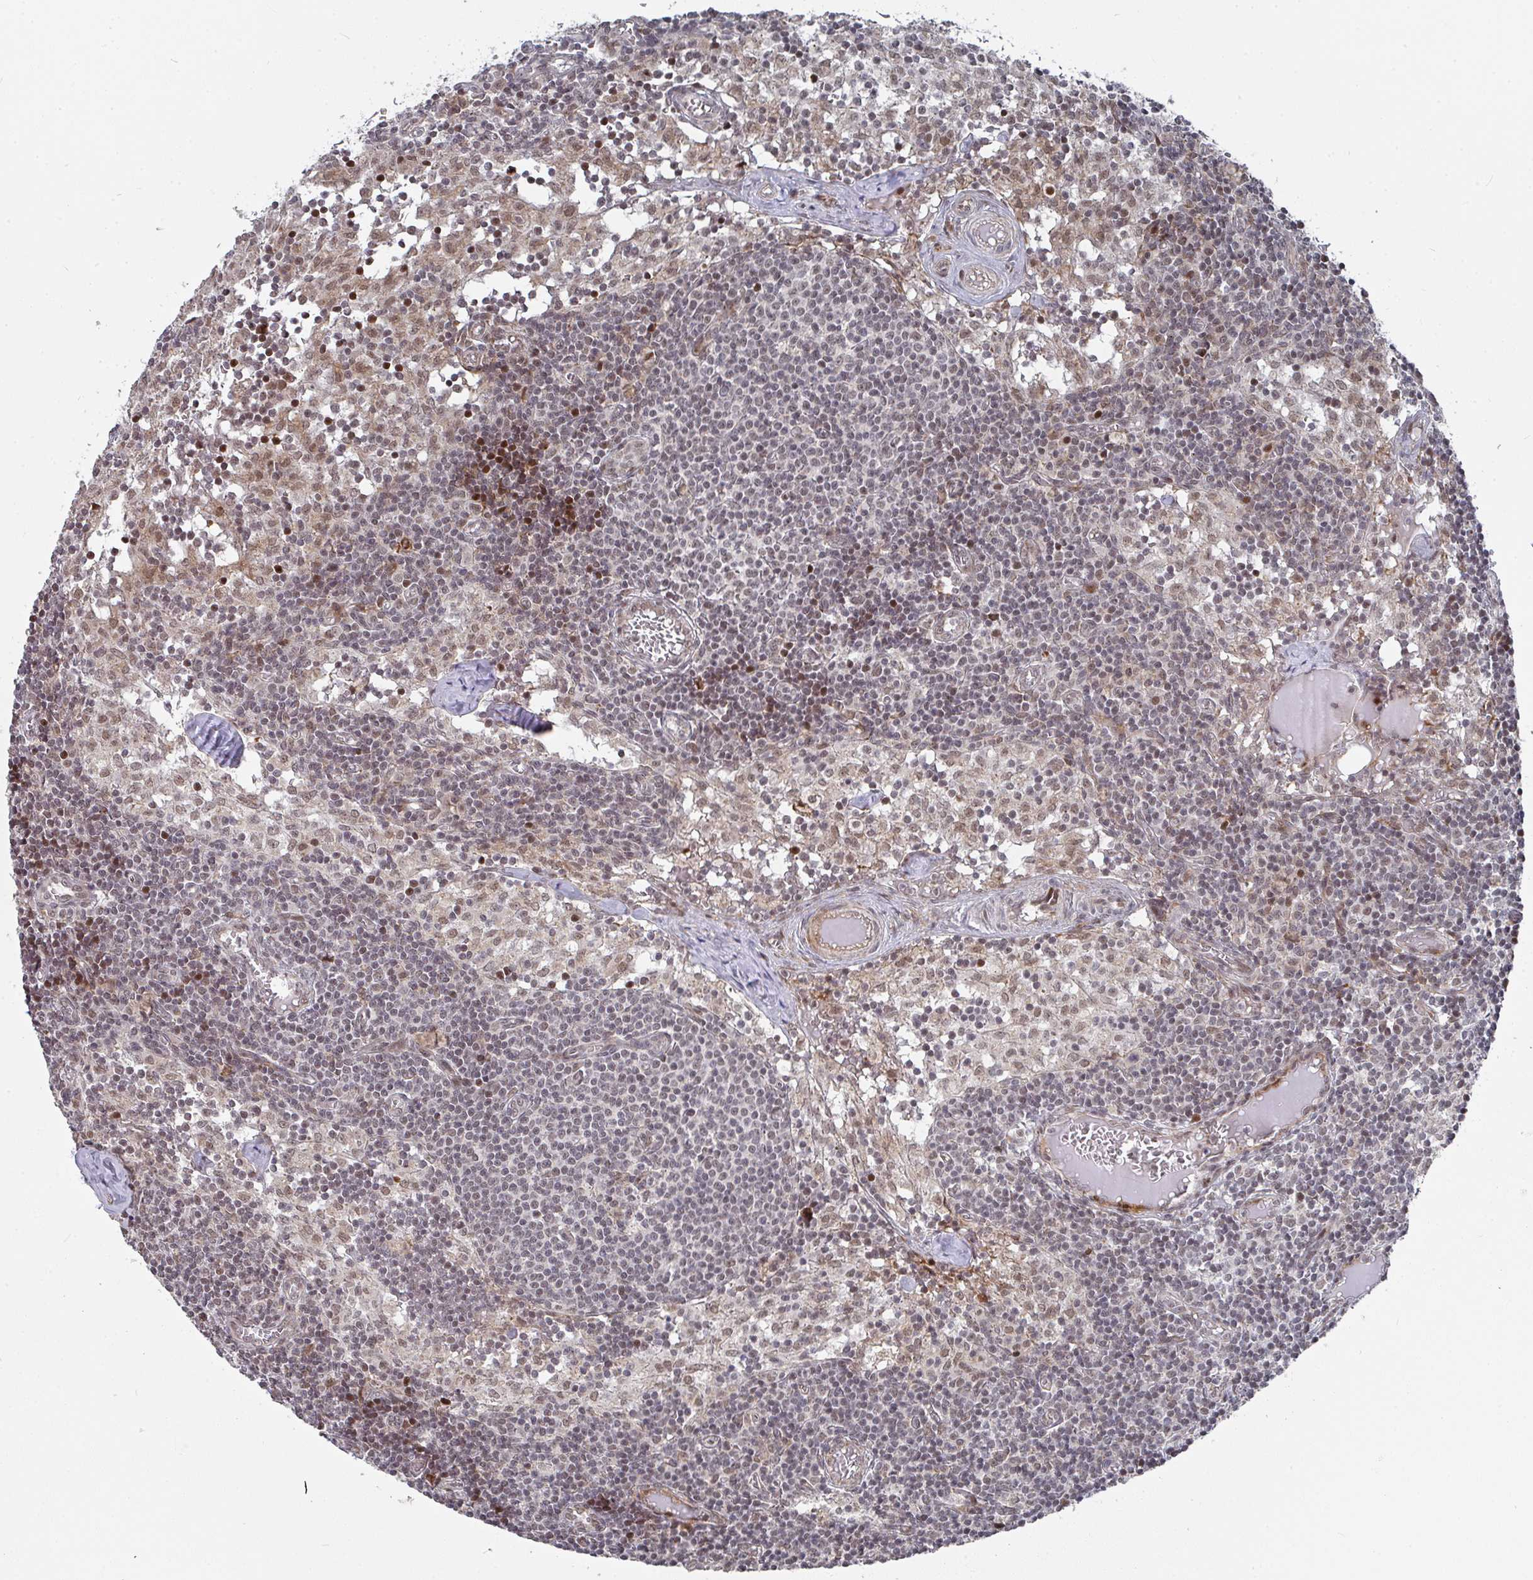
{"staining": {"intensity": "weak", "quantity": "25%-75%", "location": "nuclear"}, "tissue": "lymph node", "cell_type": "Germinal center cells", "image_type": "normal", "snomed": [{"axis": "morphology", "description": "Normal tissue, NOS"}, {"axis": "topography", "description": "Lymph node"}], "caption": "Lymph node stained with a brown dye exhibits weak nuclear positive expression in about 25%-75% of germinal center cells.", "gene": "RBBP5", "patient": {"sex": "female", "age": 31}}